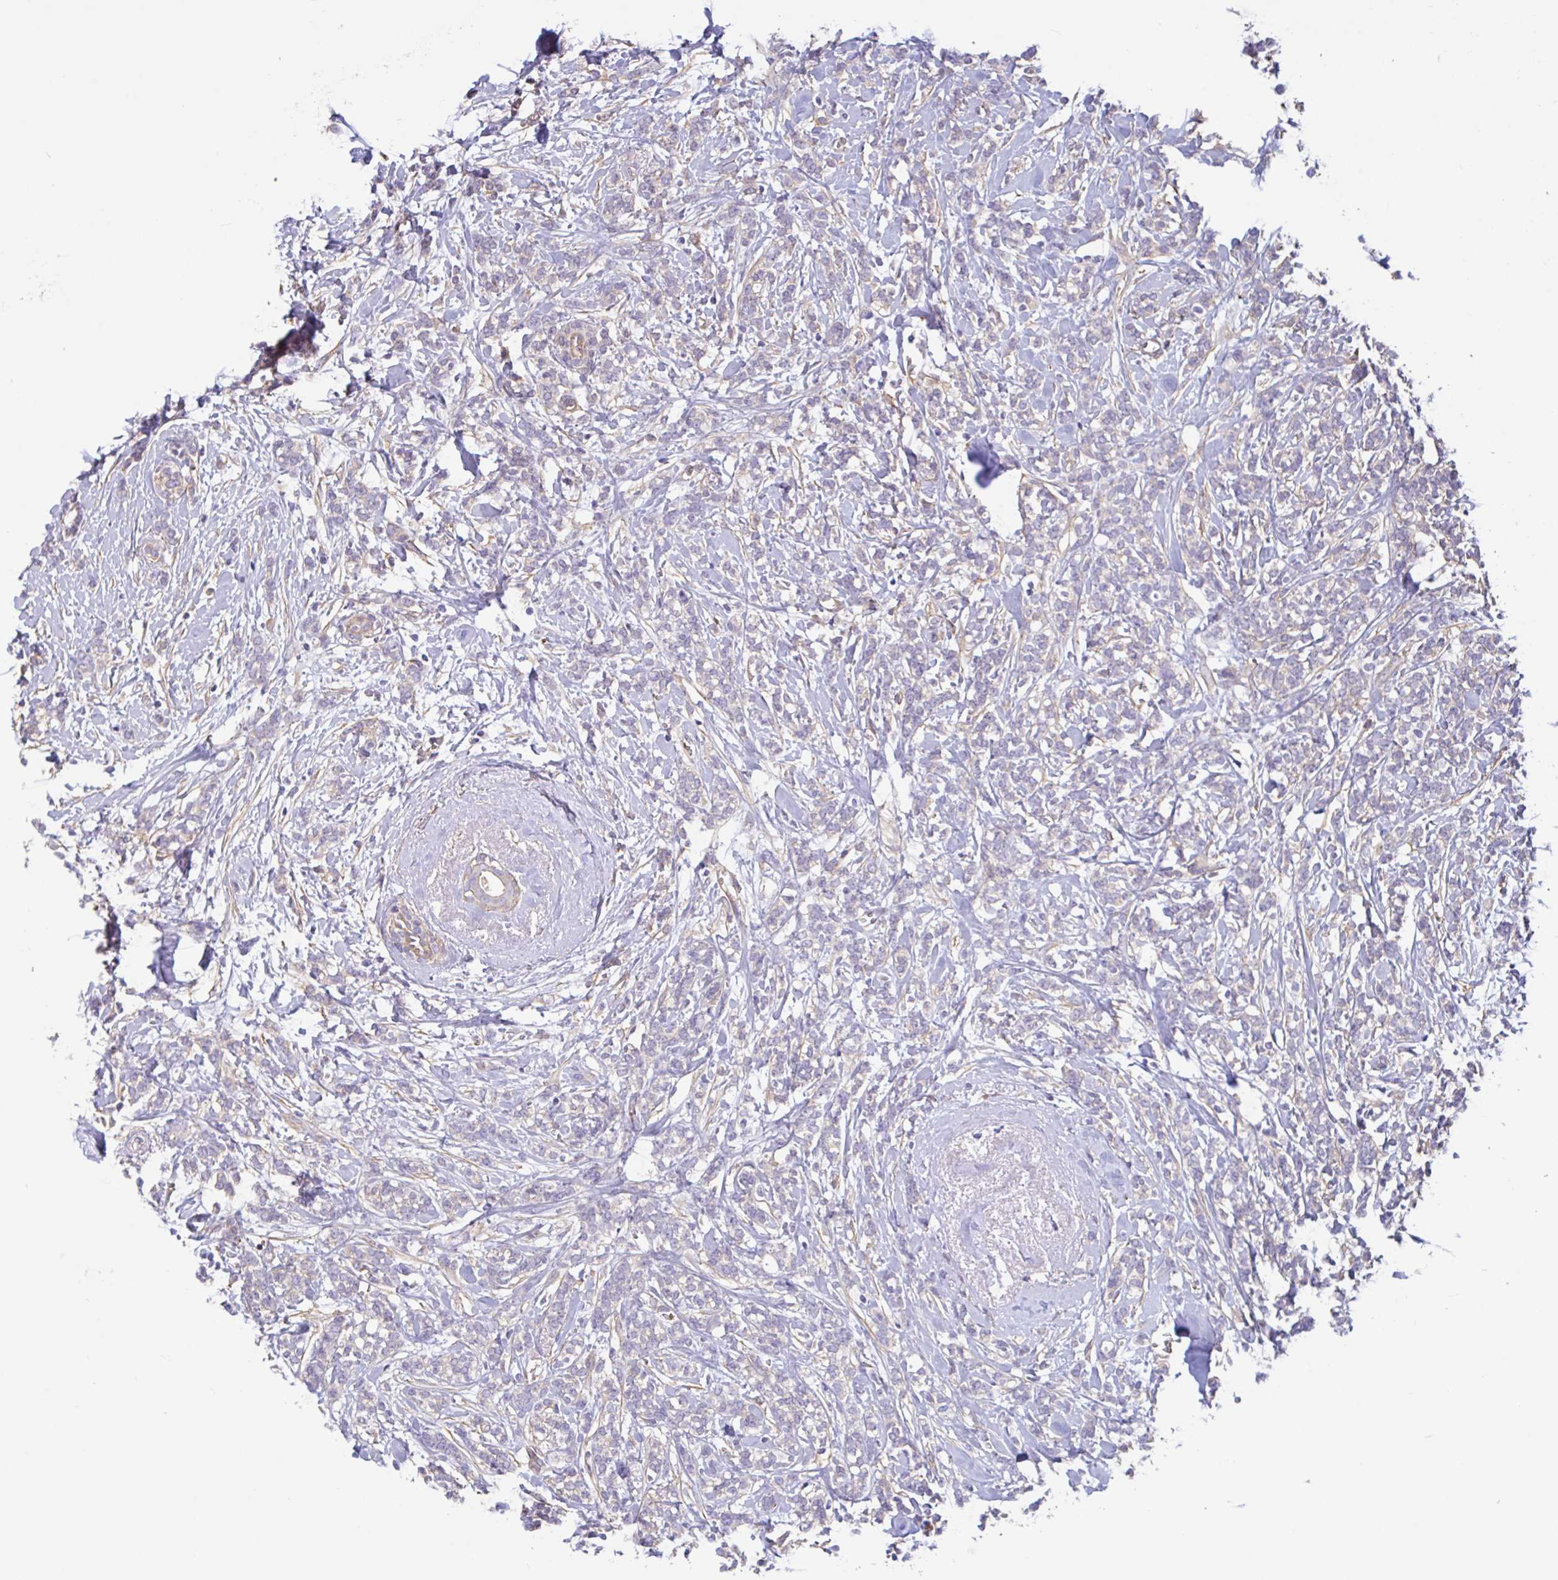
{"staining": {"intensity": "negative", "quantity": "none", "location": "none"}, "tissue": "breast cancer", "cell_type": "Tumor cells", "image_type": "cancer", "snomed": [{"axis": "morphology", "description": "Lobular carcinoma"}, {"axis": "topography", "description": "Breast"}], "caption": "Lobular carcinoma (breast) was stained to show a protein in brown. There is no significant positivity in tumor cells.", "gene": "PLCD4", "patient": {"sex": "female", "age": 59}}